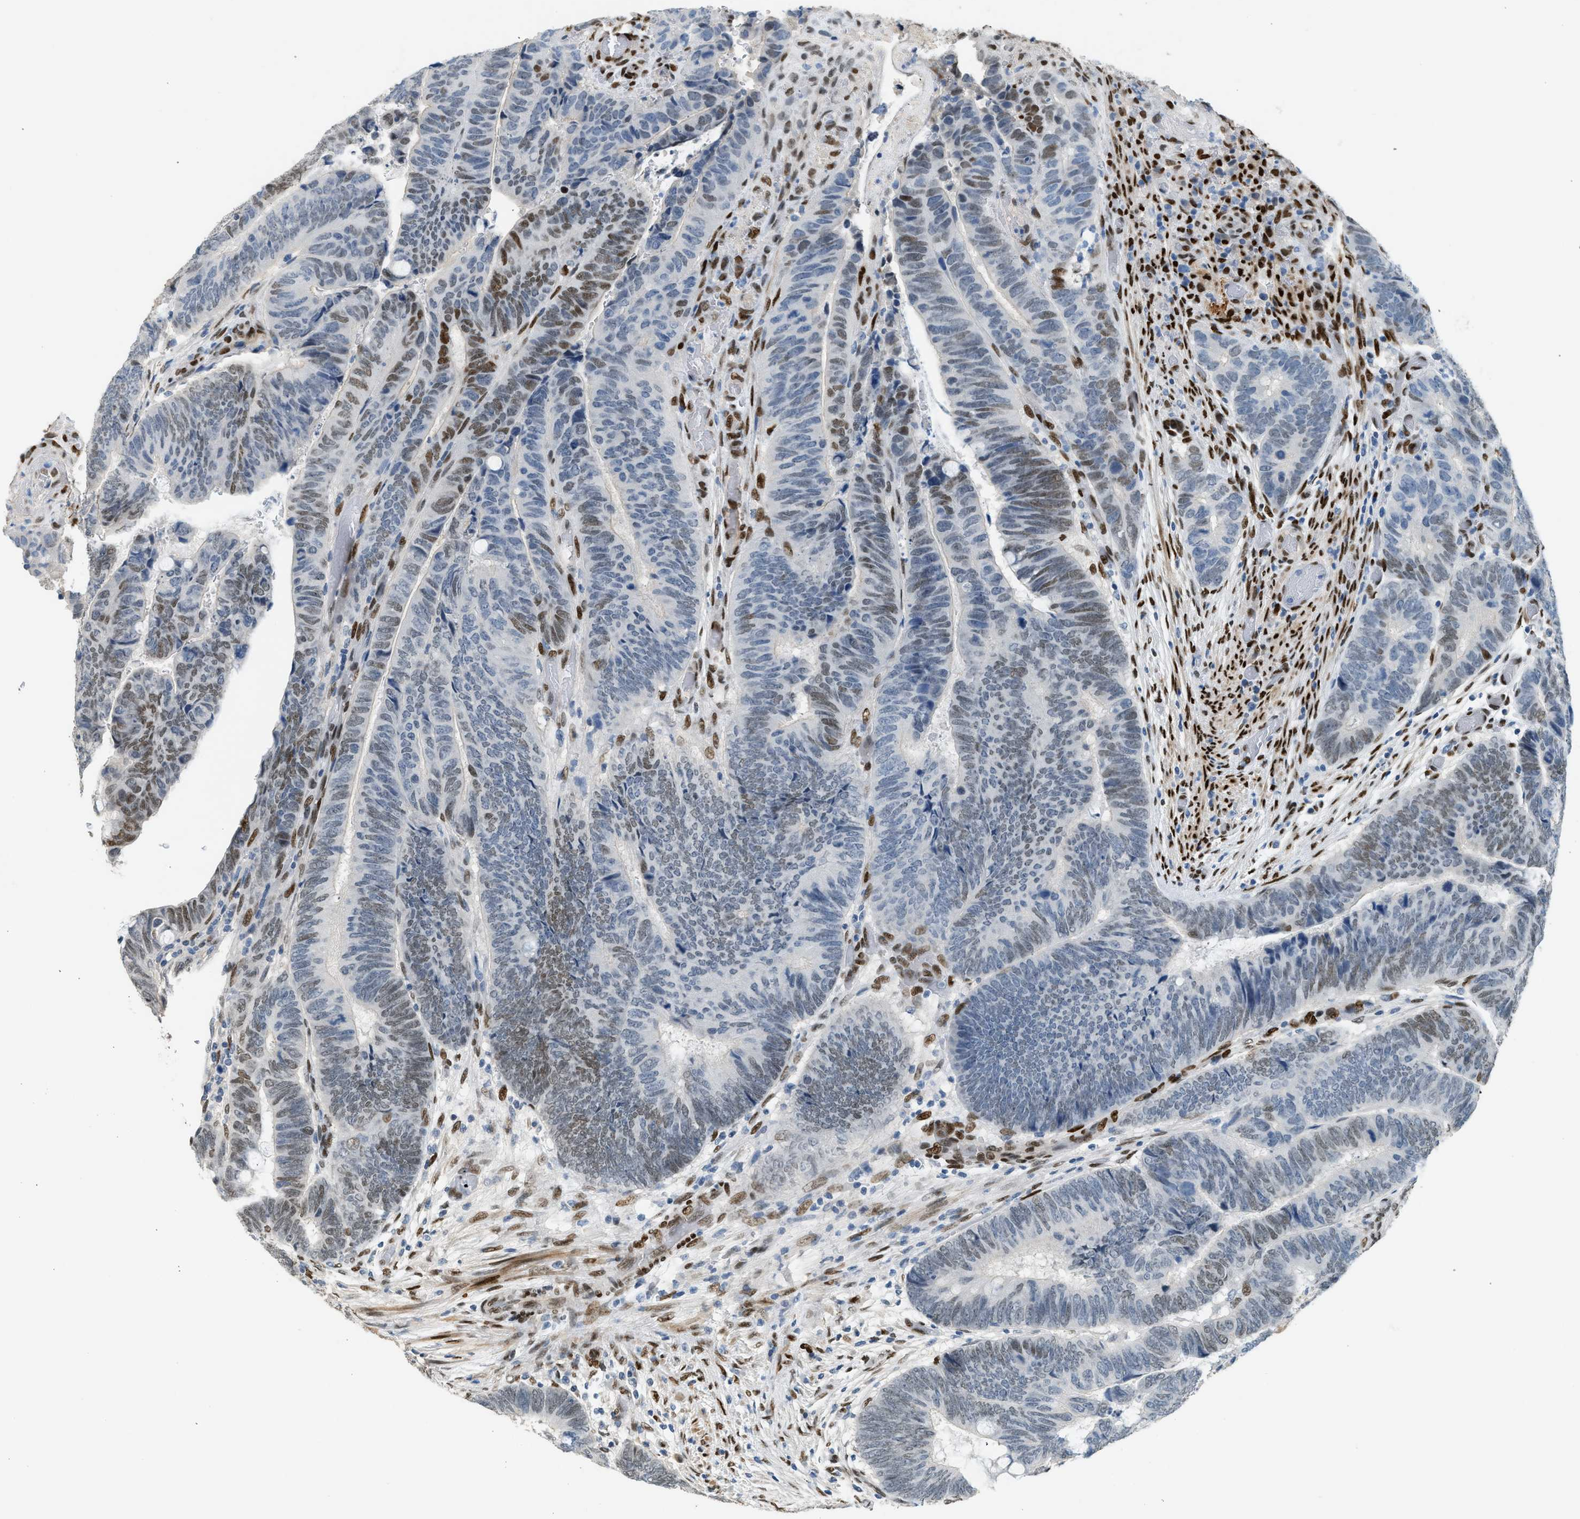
{"staining": {"intensity": "moderate", "quantity": "<25%", "location": "nuclear"}, "tissue": "colorectal cancer", "cell_type": "Tumor cells", "image_type": "cancer", "snomed": [{"axis": "morphology", "description": "Normal tissue, NOS"}, {"axis": "morphology", "description": "Adenocarcinoma, NOS"}, {"axis": "topography", "description": "Rectum"}], "caption": "A brown stain shows moderate nuclear positivity of a protein in human colorectal cancer tumor cells. Immunohistochemistry (ihc) stains the protein in brown and the nuclei are stained blue.", "gene": "ZBTB20", "patient": {"sex": "male", "age": 92}}